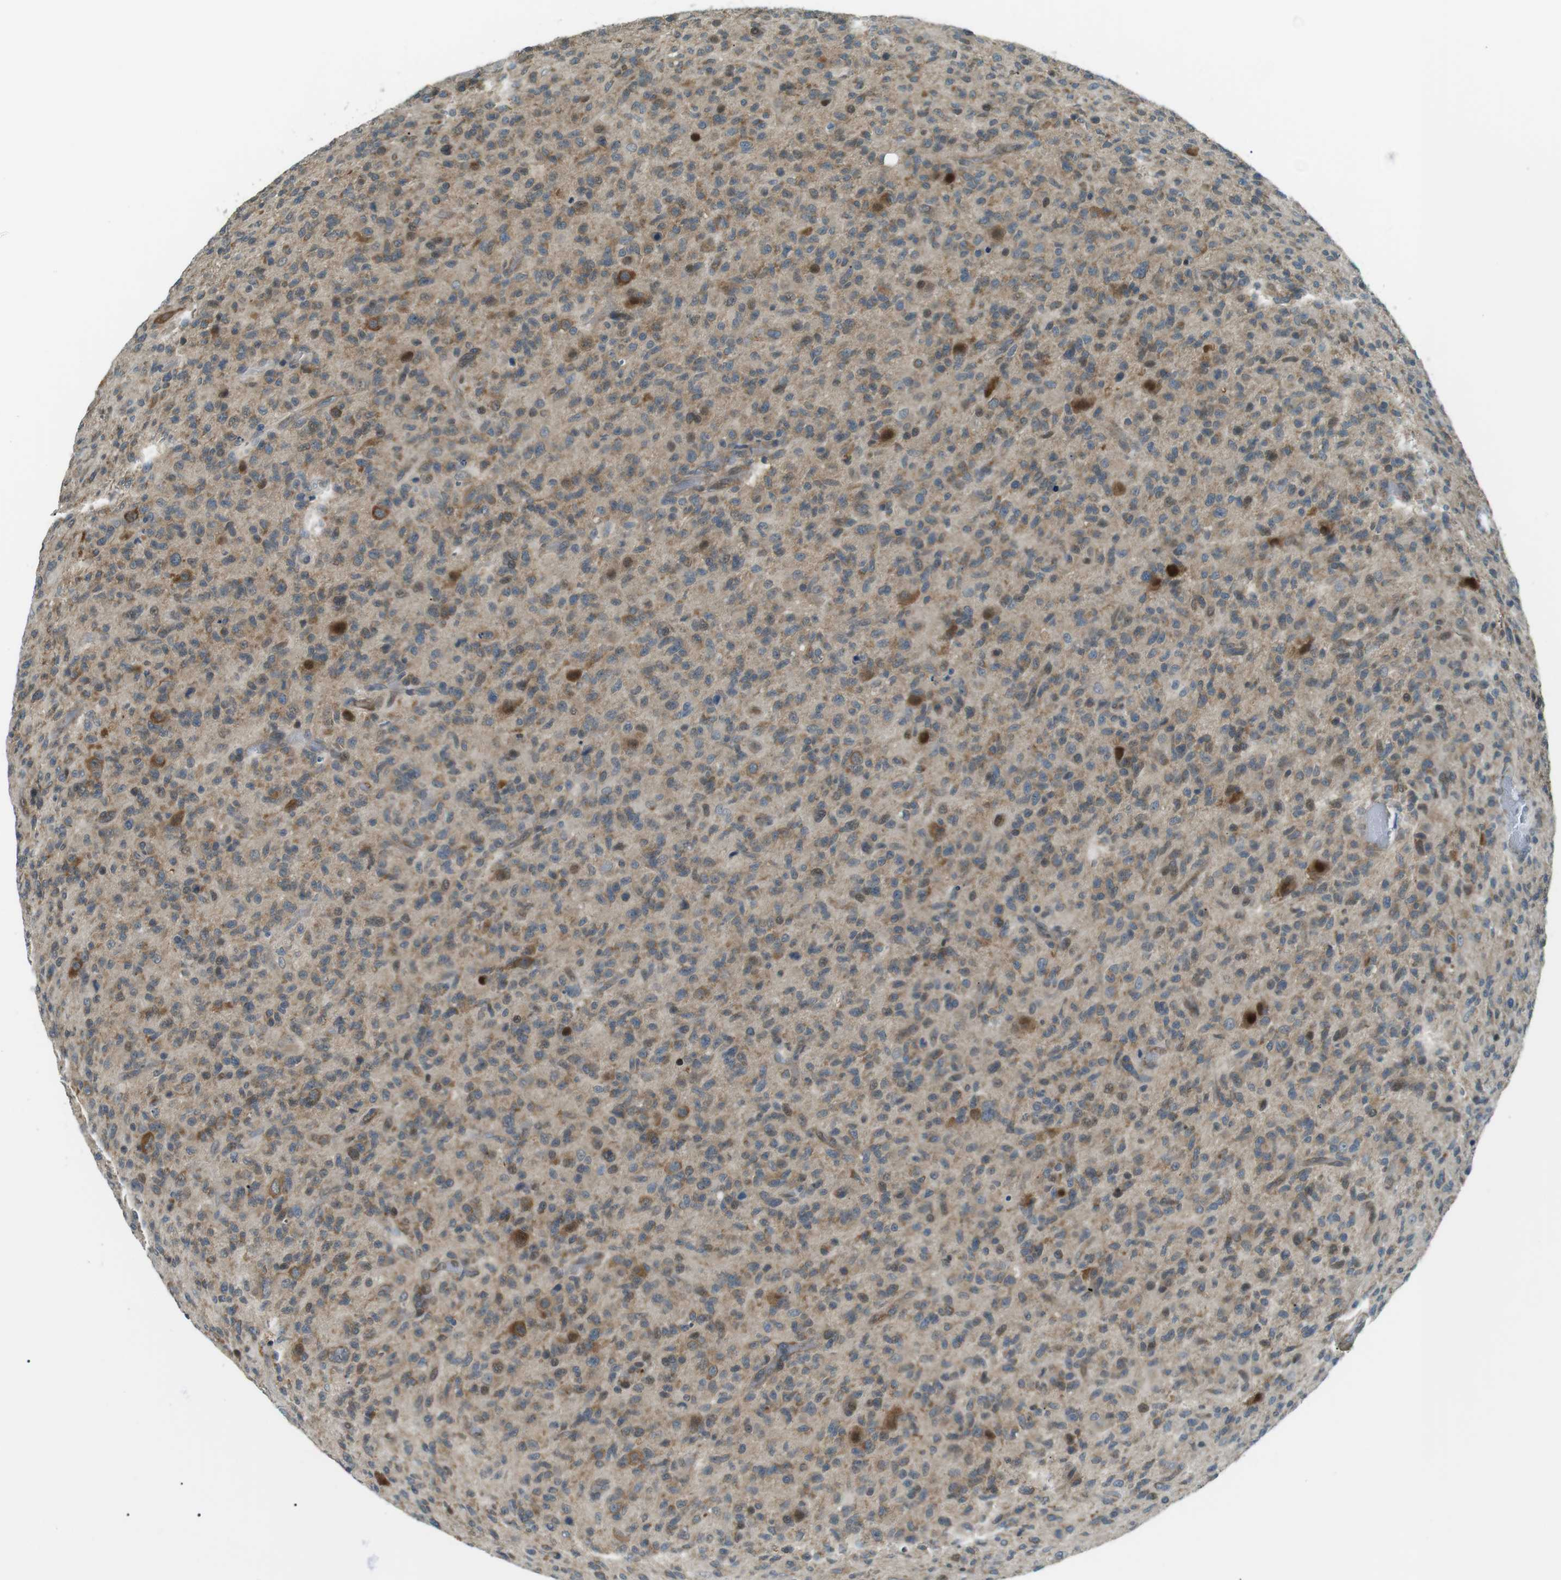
{"staining": {"intensity": "moderate", "quantity": ">75%", "location": "cytoplasmic/membranous"}, "tissue": "glioma", "cell_type": "Tumor cells", "image_type": "cancer", "snomed": [{"axis": "morphology", "description": "Glioma, malignant, High grade"}, {"axis": "topography", "description": "Brain"}], "caption": "Human high-grade glioma (malignant) stained with a protein marker exhibits moderate staining in tumor cells.", "gene": "TMEM74", "patient": {"sex": "male", "age": 71}}